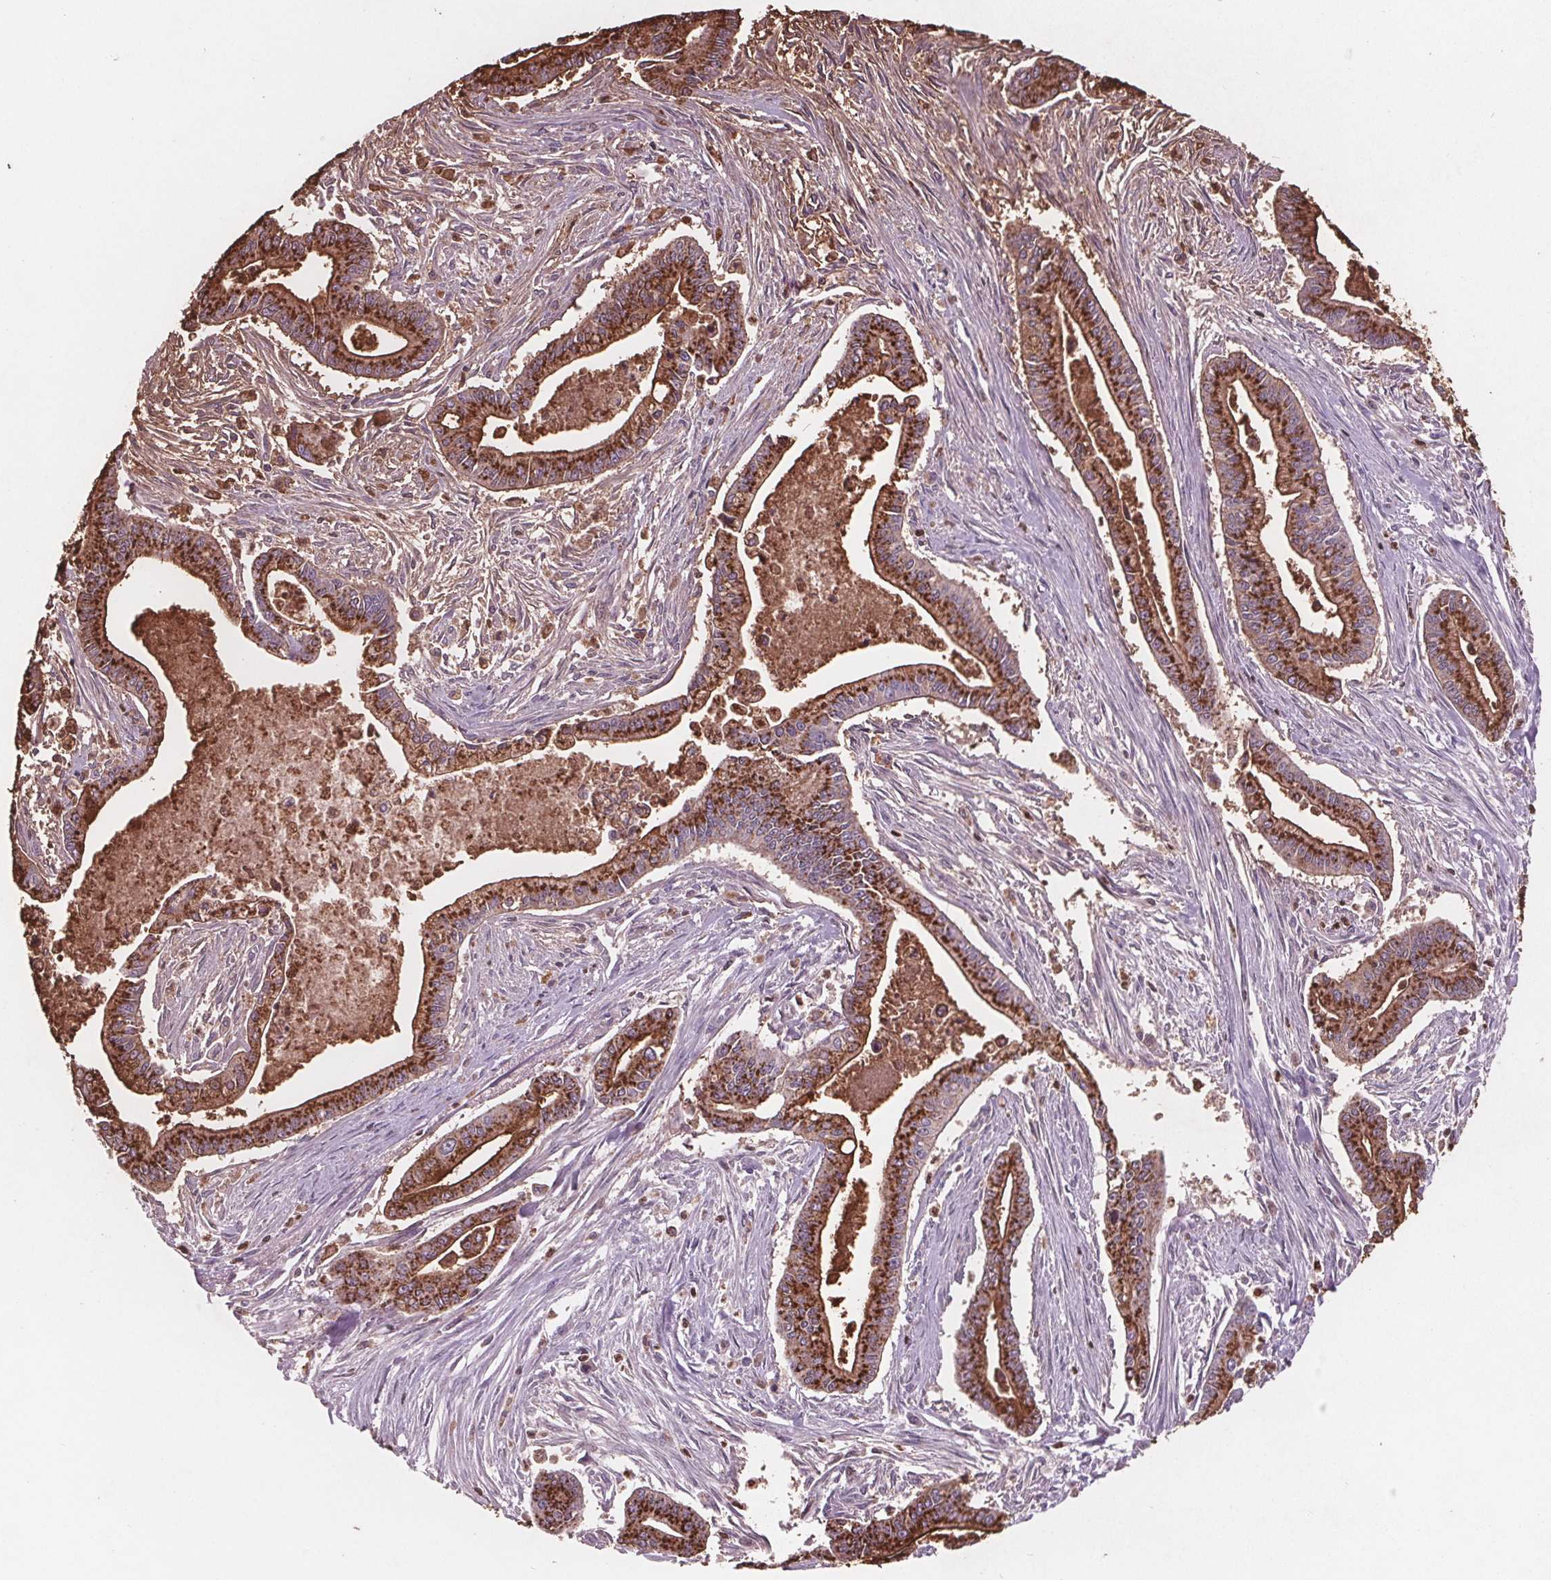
{"staining": {"intensity": "strong", "quantity": ">75%", "location": "cytoplasmic/membranous"}, "tissue": "pancreatic cancer", "cell_type": "Tumor cells", "image_type": "cancer", "snomed": [{"axis": "morphology", "description": "Adenocarcinoma, NOS"}, {"axis": "topography", "description": "Pancreas"}], "caption": "A brown stain shows strong cytoplasmic/membranous positivity of a protein in human adenocarcinoma (pancreatic) tumor cells. (brown staining indicates protein expression, while blue staining denotes nuclei).", "gene": "PTPN14", "patient": {"sex": "female", "age": 65}}